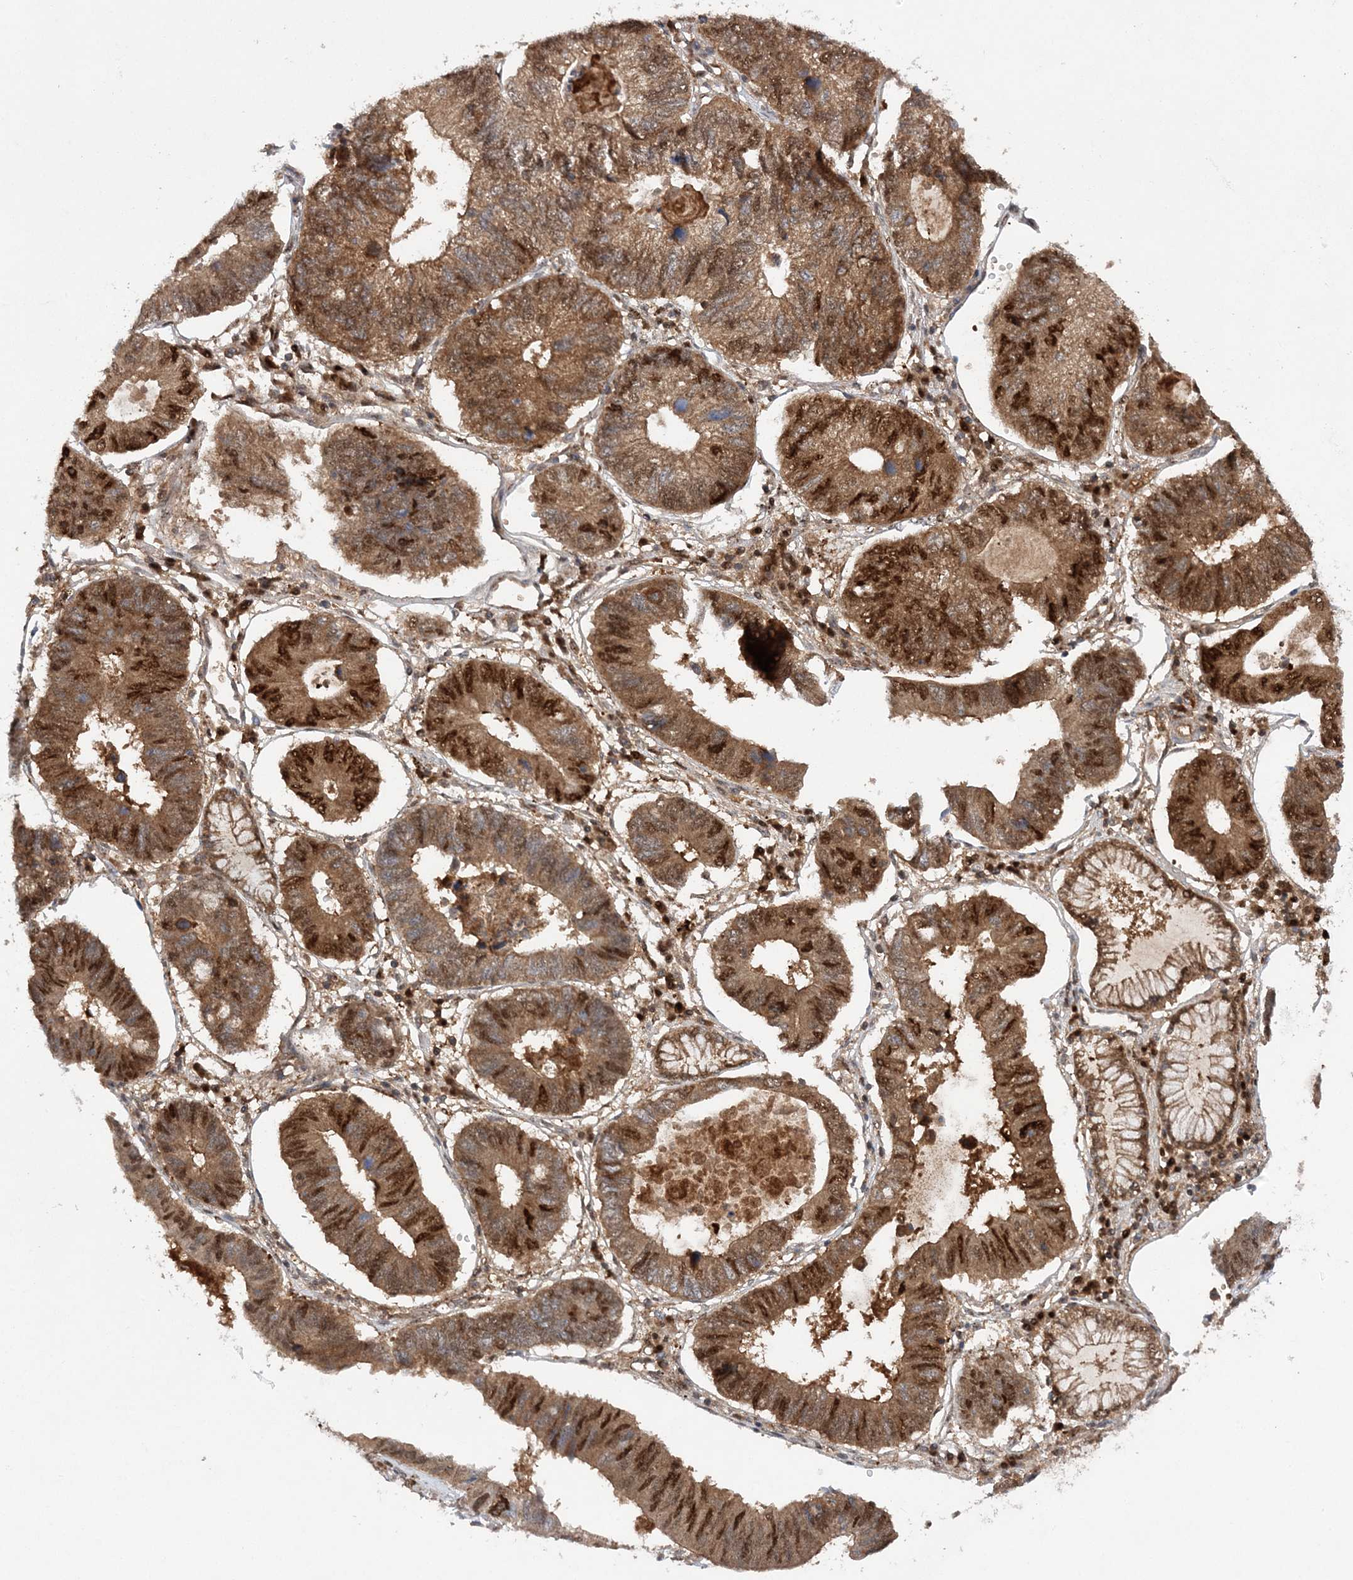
{"staining": {"intensity": "moderate", "quantity": ">75%", "location": "cytoplasmic/membranous,nuclear"}, "tissue": "stomach cancer", "cell_type": "Tumor cells", "image_type": "cancer", "snomed": [{"axis": "morphology", "description": "Adenocarcinoma, NOS"}, {"axis": "topography", "description": "Stomach"}], "caption": "Stomach adenocarcinoma stained with a protein marker reveals moderate staining in tumor cells.", "gene": "NIF3L1", "patient": {"sex": "male", "age": 59}}